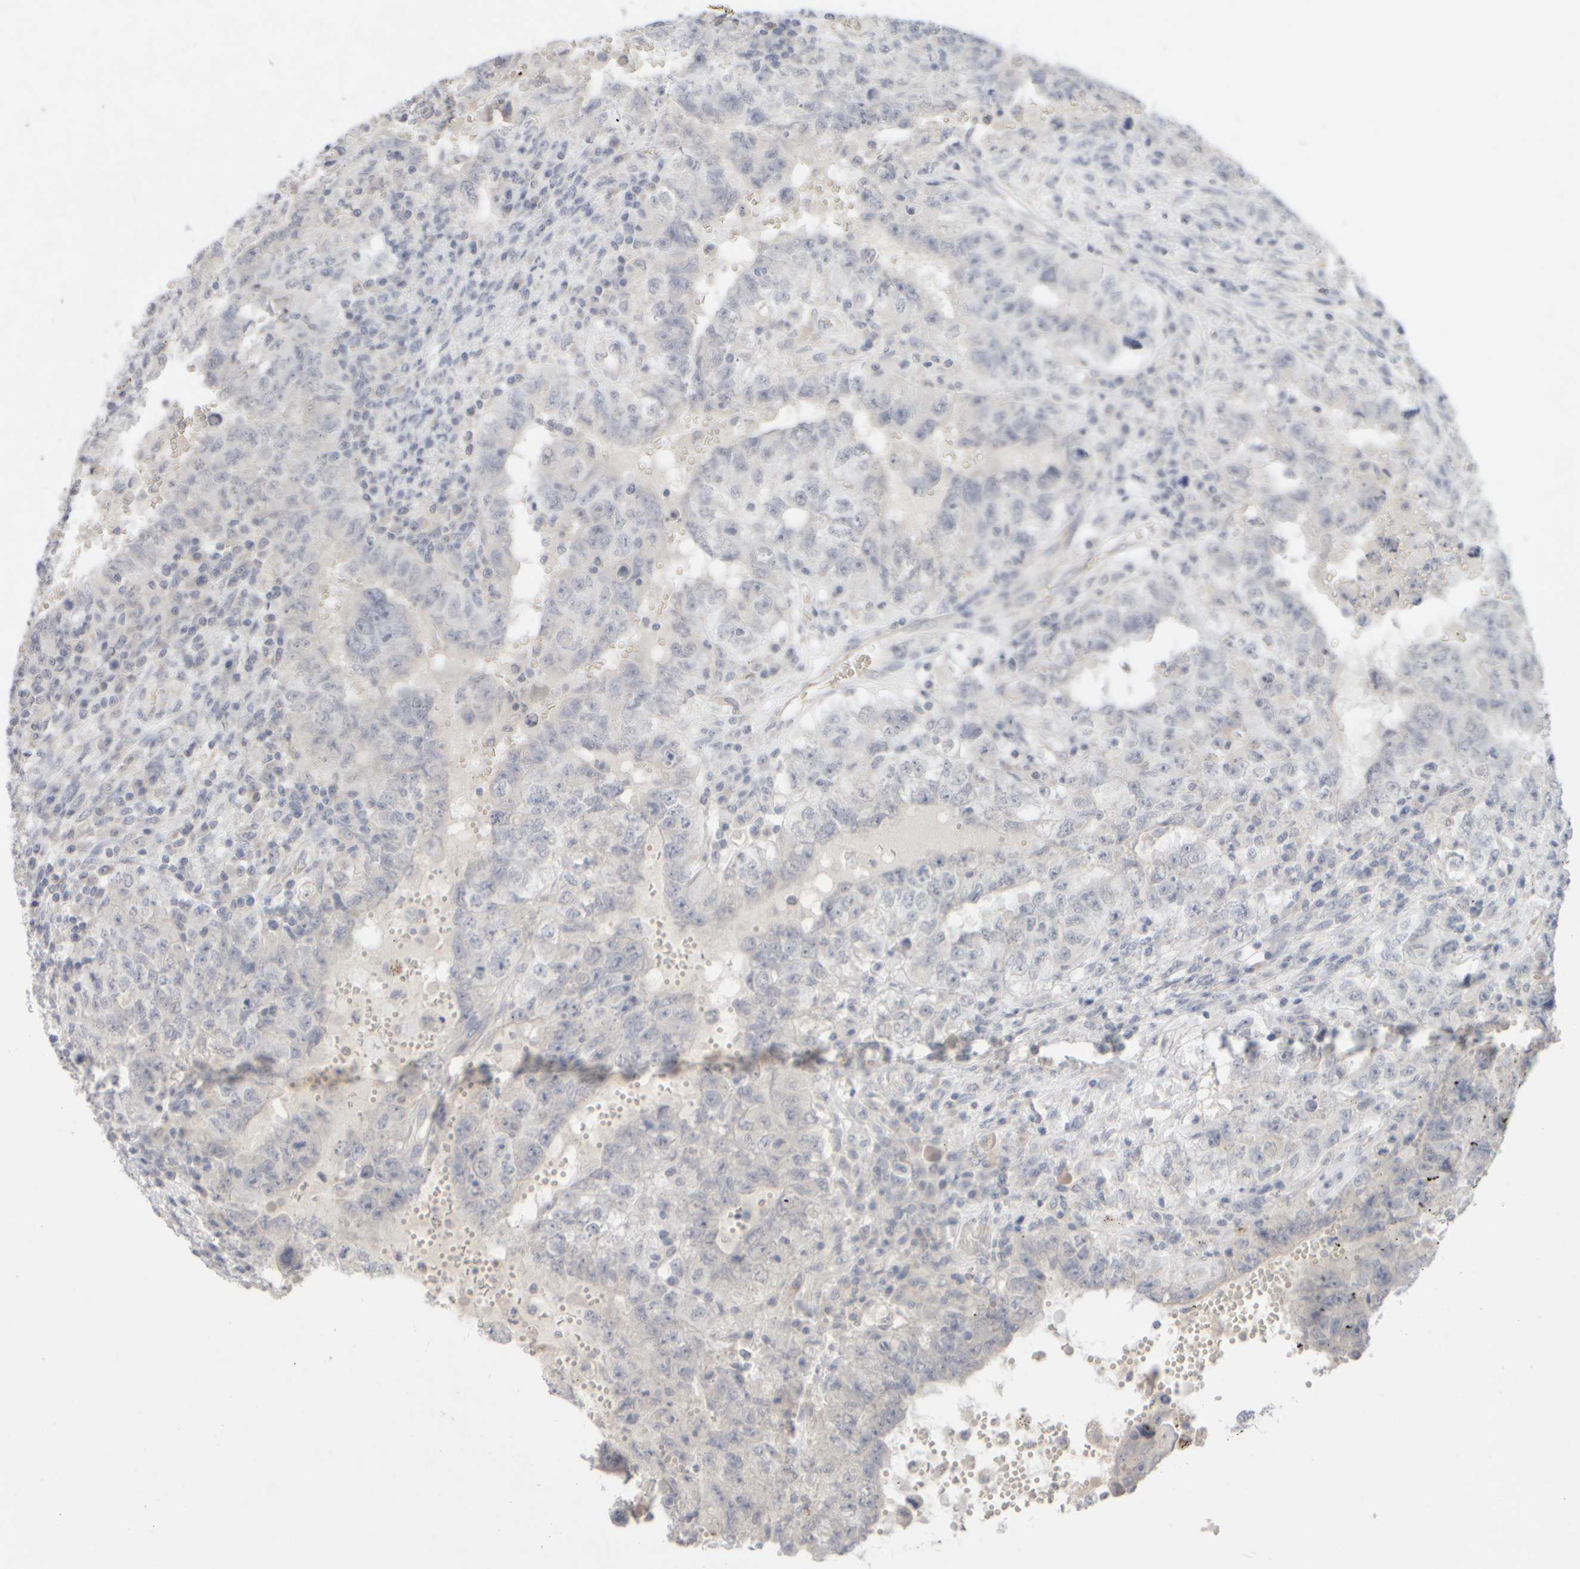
{"staining": {"intensity": "negative", "quantity": "none", "location": "none"}, "tissue": "testis cancer", "cell_type": "Tumor cells", "image_type": "cancer", "snomed": [{"axis": "morphology", "description": "Carcinoma, Embryonal, NOS"}, {"axis": "topography", "description": "Testis"}], "caption": "There is no significant staining in tumor cells of testis cancer.", "gene": "ZNF112", "patient": {"sex": "male", "age": 26}}